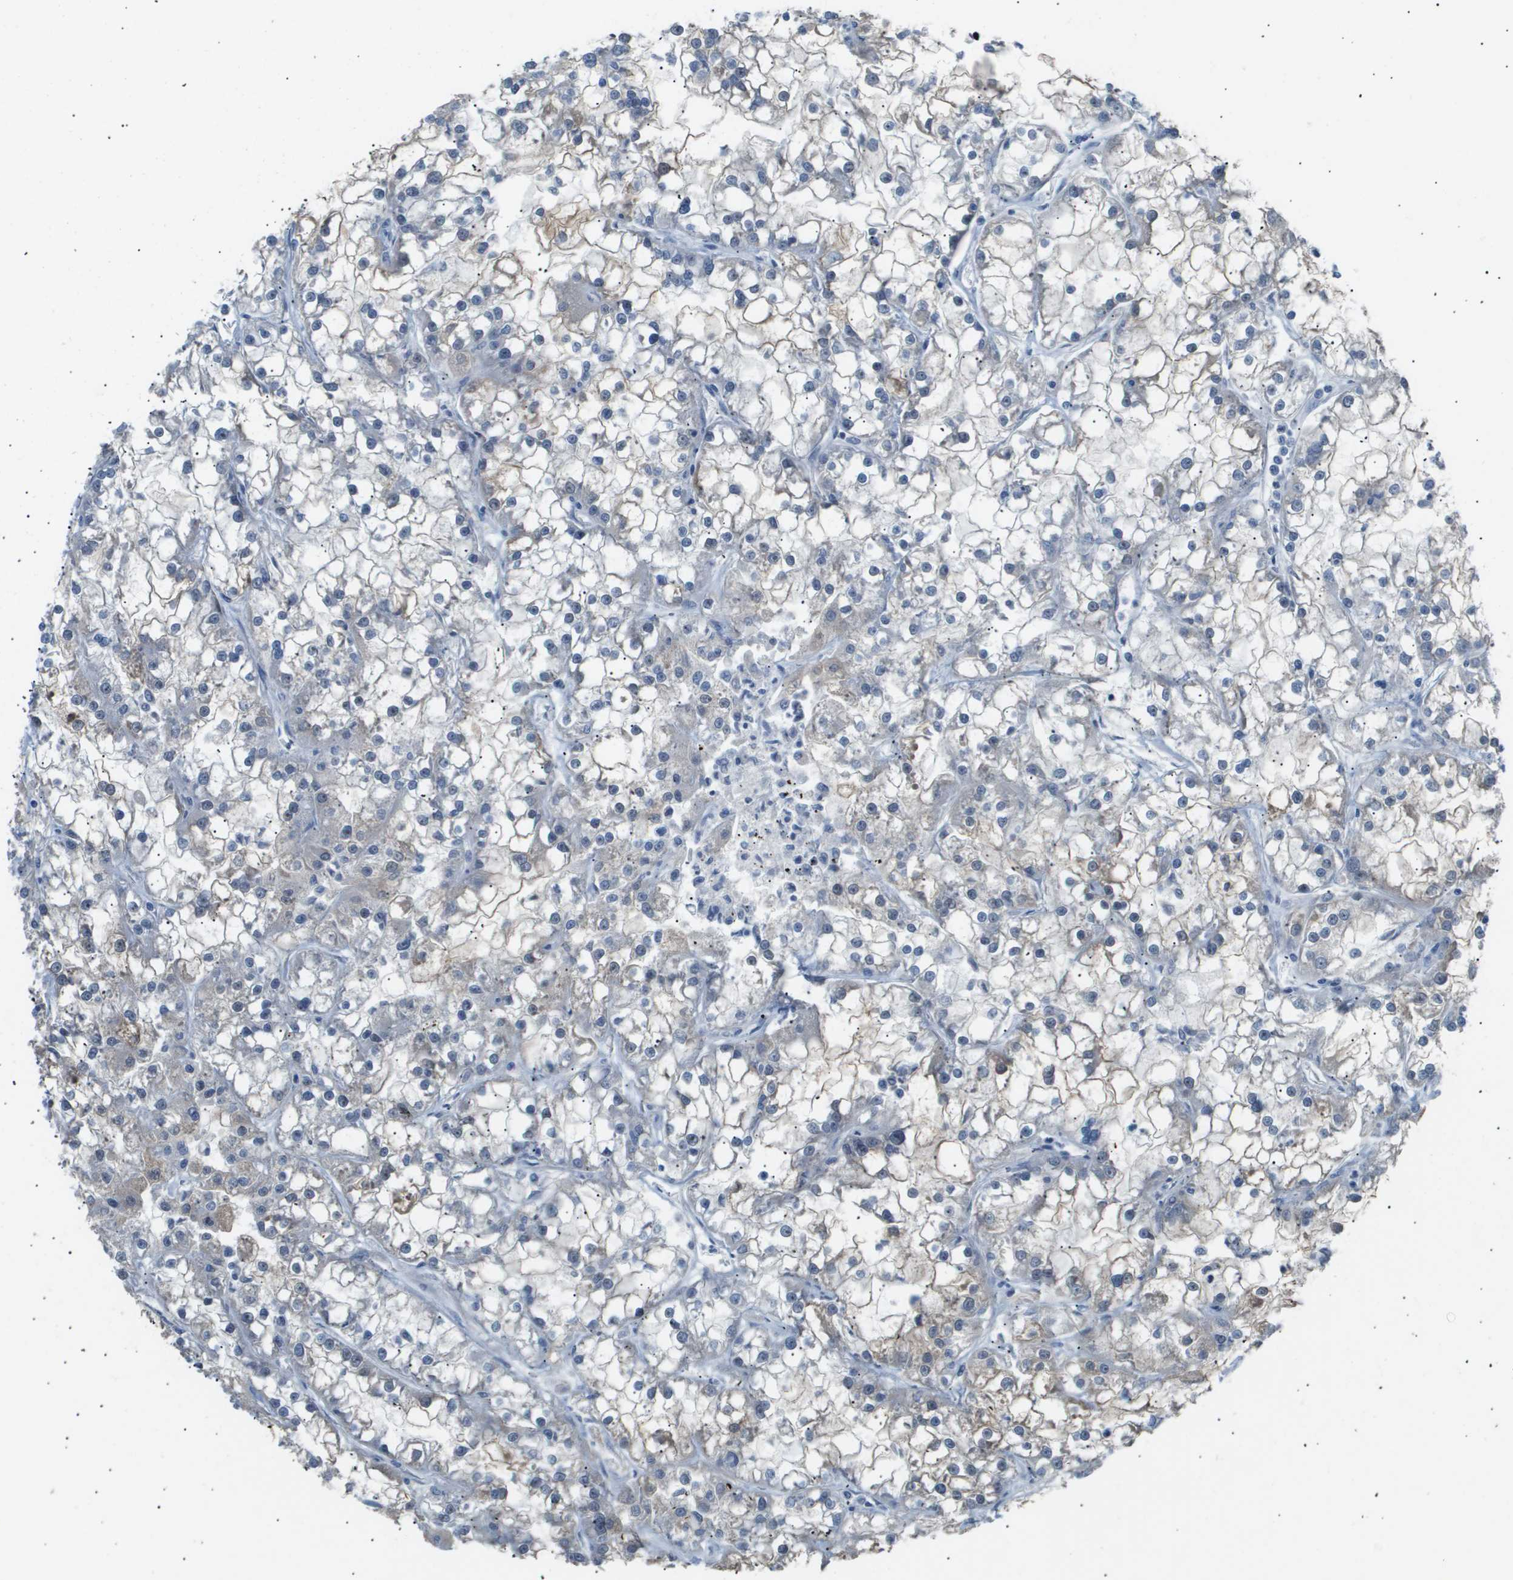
{"staining": {"intensity": "weak", "quantity": "<25%", "location": "cytoplasmic/membranous"}, "tissue": "renal cancer", "cell_type": "Tumor cells", "image_type": "cancer", "snomed": [{"axis": "morphology", "description": "Adenocarcinoma, NOS"}, {"axis": "topography", "description": "Kidney"}], "caption": "Protein analysis of adenocarcinoma (renal) reveals no significant positivity in tumor cells.", "gene": "AKR1A1", "patient": {"sex": "female", "age": 52}}